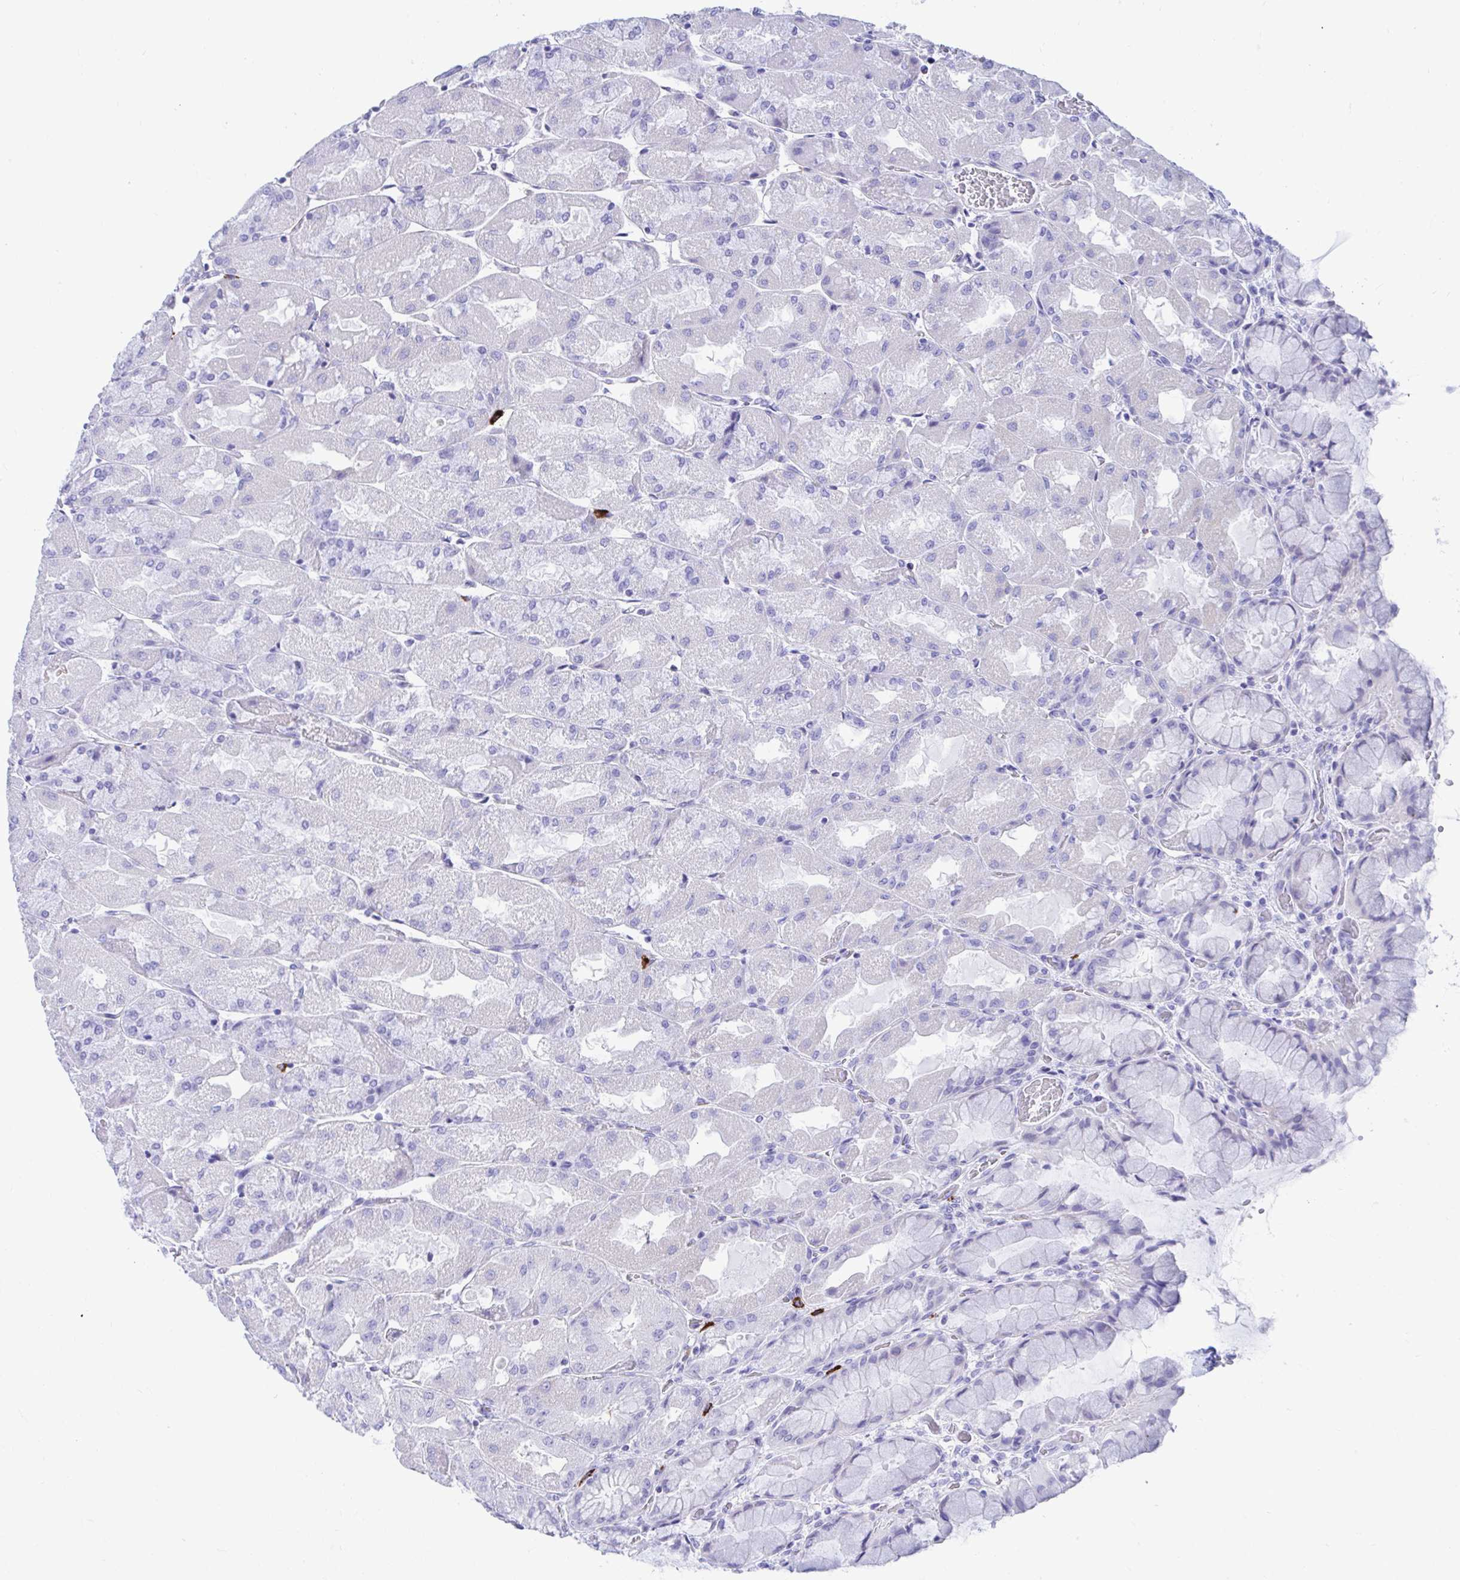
{"staining": {"intensity": "negative", "quantity": "none", "location": "none"}, "tissue": "stomach", "cell_type": "Glandular cells", "image_type": "normal", "snomed": [{"axis": "morphology", "description": "Normal tissue, NOS"}, {"axis": "topography", "description": "Stomach"}], "caption": "Glandular cells show no significant protein expression in unremarkable stomach.", "gene": "SHISA8", "patient": {"sex": "female", "age": 61}}